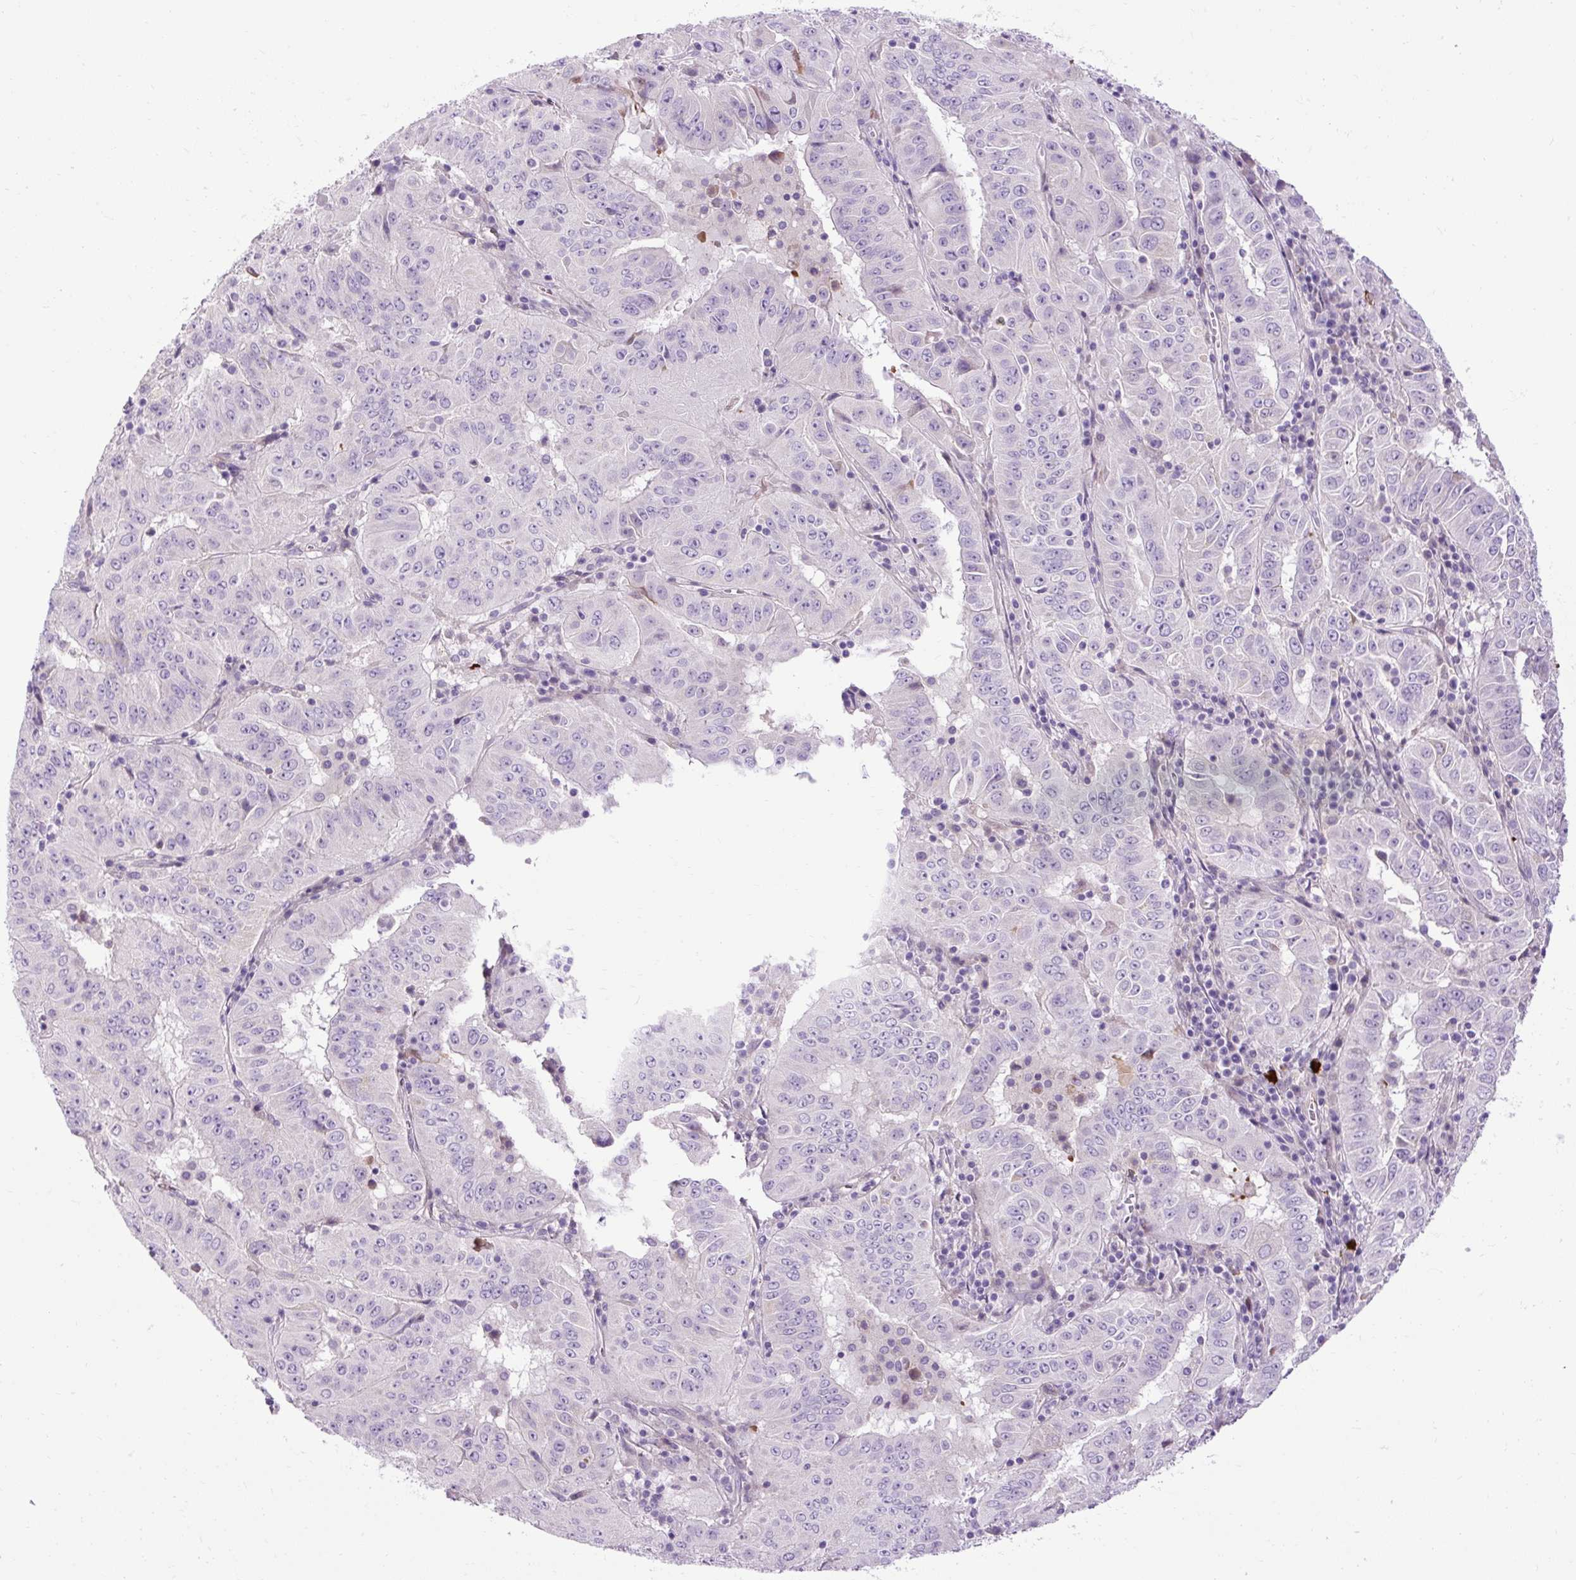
{"staining": {"intensity": "negative", "quantity": "none", "location": "none"}, "tissue": "pancreatic cancer", "cell_type": "Tumor cells", "image_type": "cancer", "snomed": [{"axis": "morphology", "description": "Adenocarcinoma, NOS"}, {"axis": "topography", "description": "Pancreas"}], "caption": "There is no significant expression in tumor cells of pancreatic cancer (adenocarcinoma).", "gene": "ARRDC2", "patient": {"sex": "male", "age": 63}}